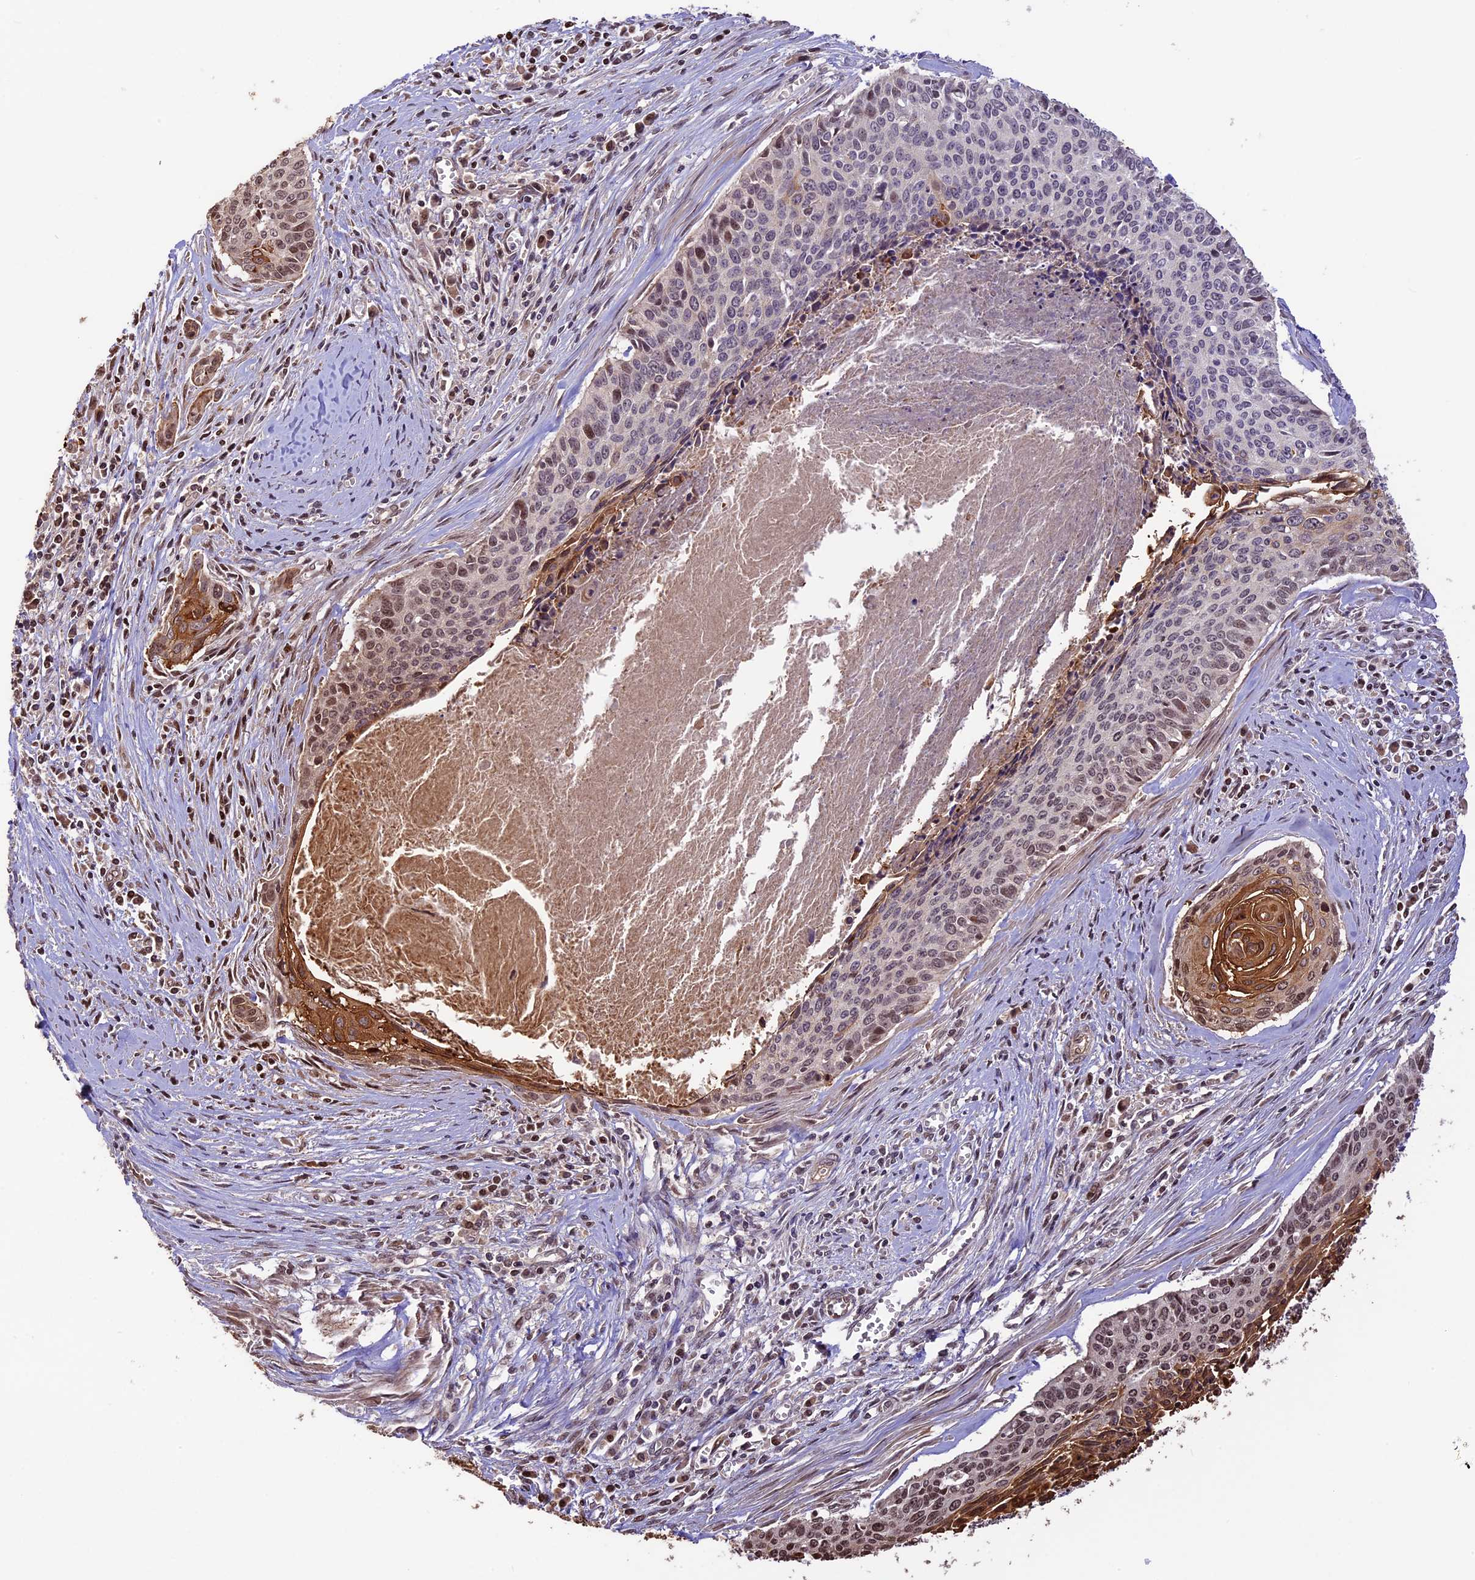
{"staining": {"intensity": "moderate", "quantity": "25%-75%", "location": "cytoplasmic/membranous,nuclear"}, "tissue": "cervical cancer", "cell_type": "Tumor cells", "image_type": "cancer", "snomed": [{"axis": "morphology", "description": "Squamous cell carcinoma, NOS"}, {"axis": "topography", "description": "Cervix"}], "caption": "Human cervical cancer stained with a brown dye exhibits moderate cytoplasmic/membranous and nuclear positive staining in approximately 25%-75% of tumor cells.", "gene": "BCAS4", "patient": {"sex": "female", "age": 55}}